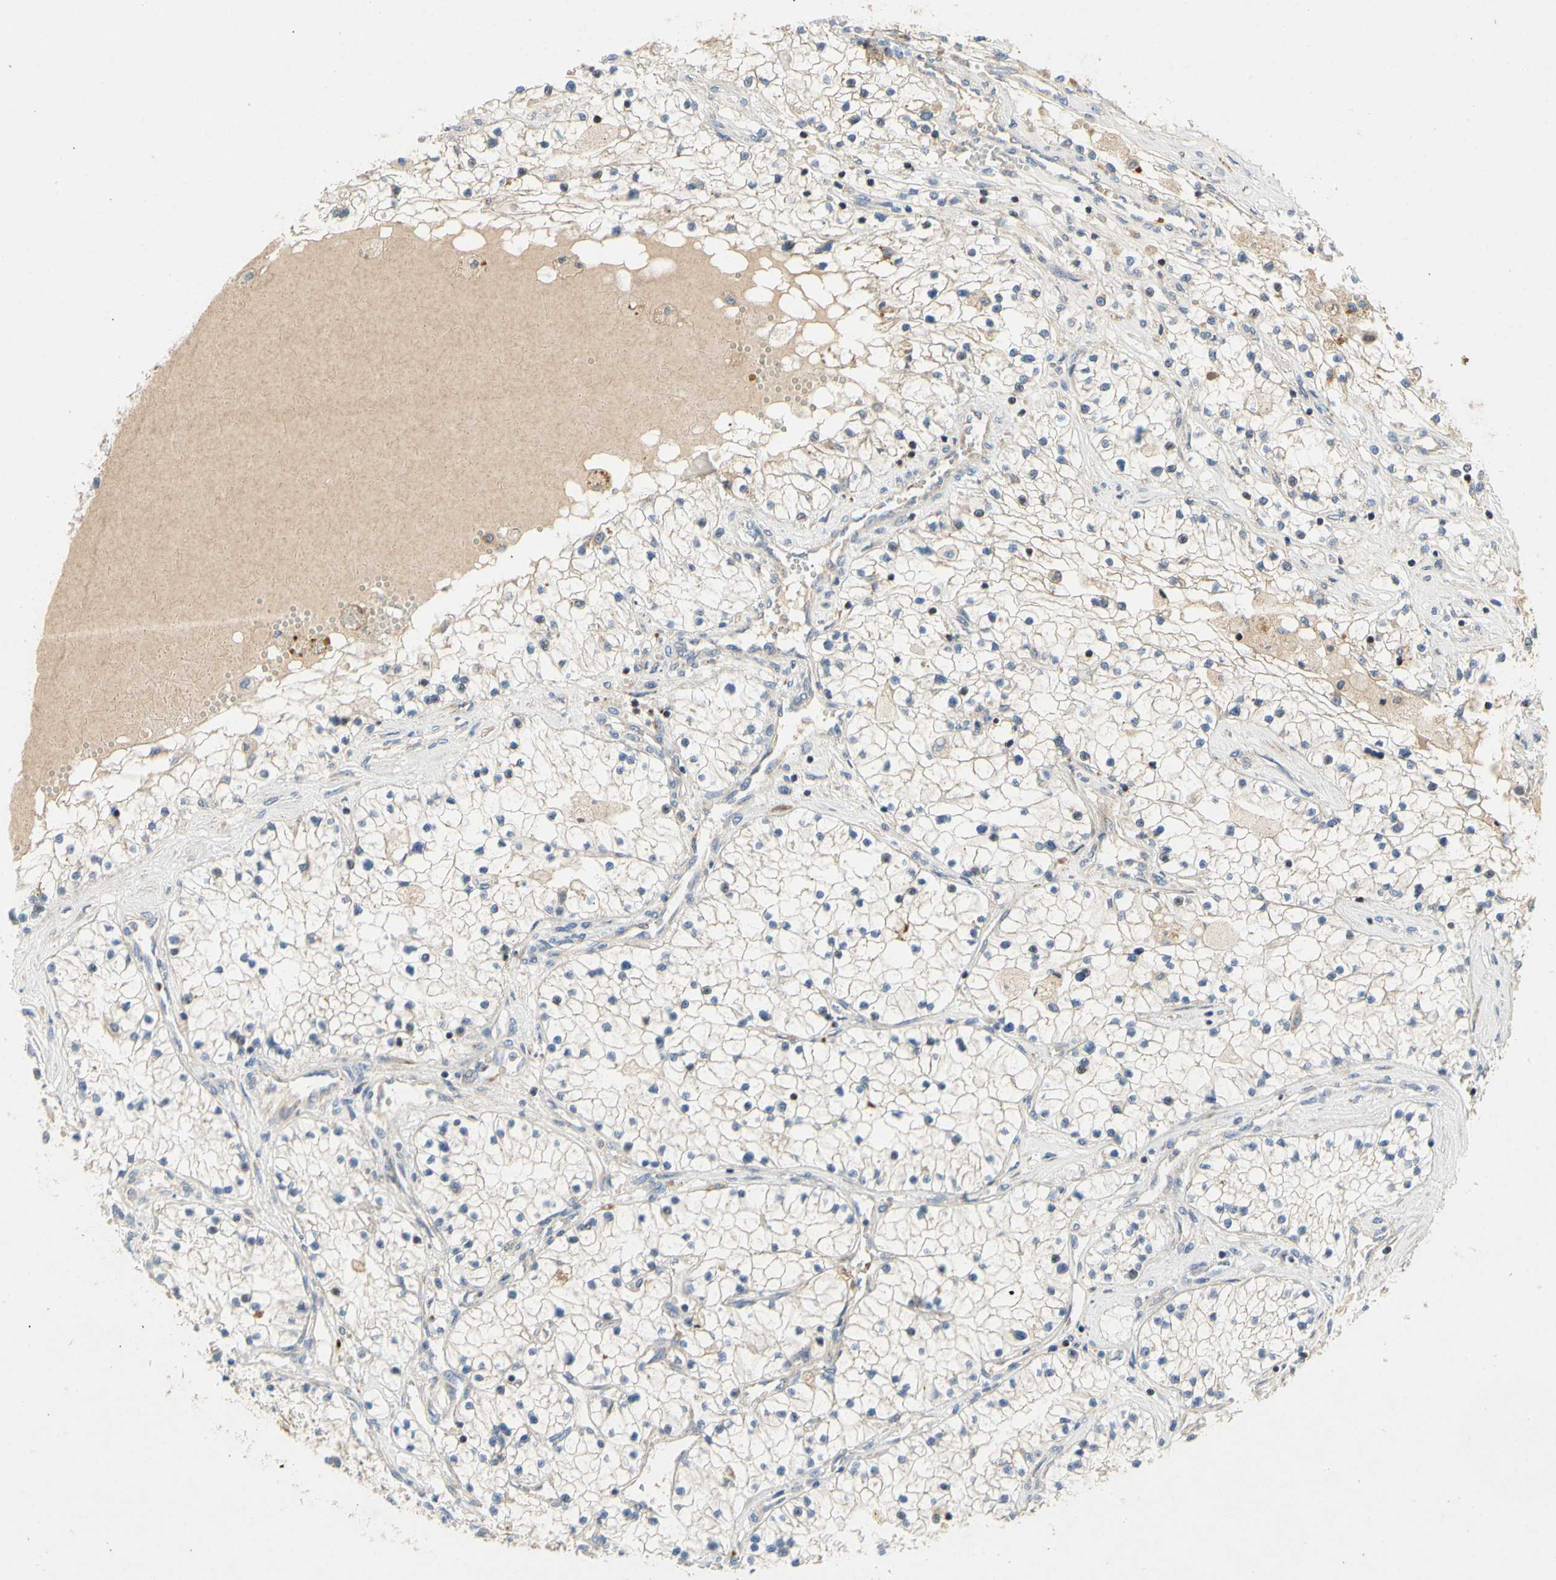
{"staining": {"intensity": "negative", "quantity": "none", "location": "none"}, "tissue": "renal cancer", "cell_type": "Tumor cells", "image_type": "cancer", "snomed": [{"axis": "morphology", "description": "Adenocarcinoma, NOS"}, {"axis": "topography", "description": "Kidney"}], "caption": "A high-resolution image shows IHC staining of renal cancer, which demonstrates no significant staining in tumor cells.", "gene": "KLHDC8B", "patient": {"sex": "male", "age": 68}}